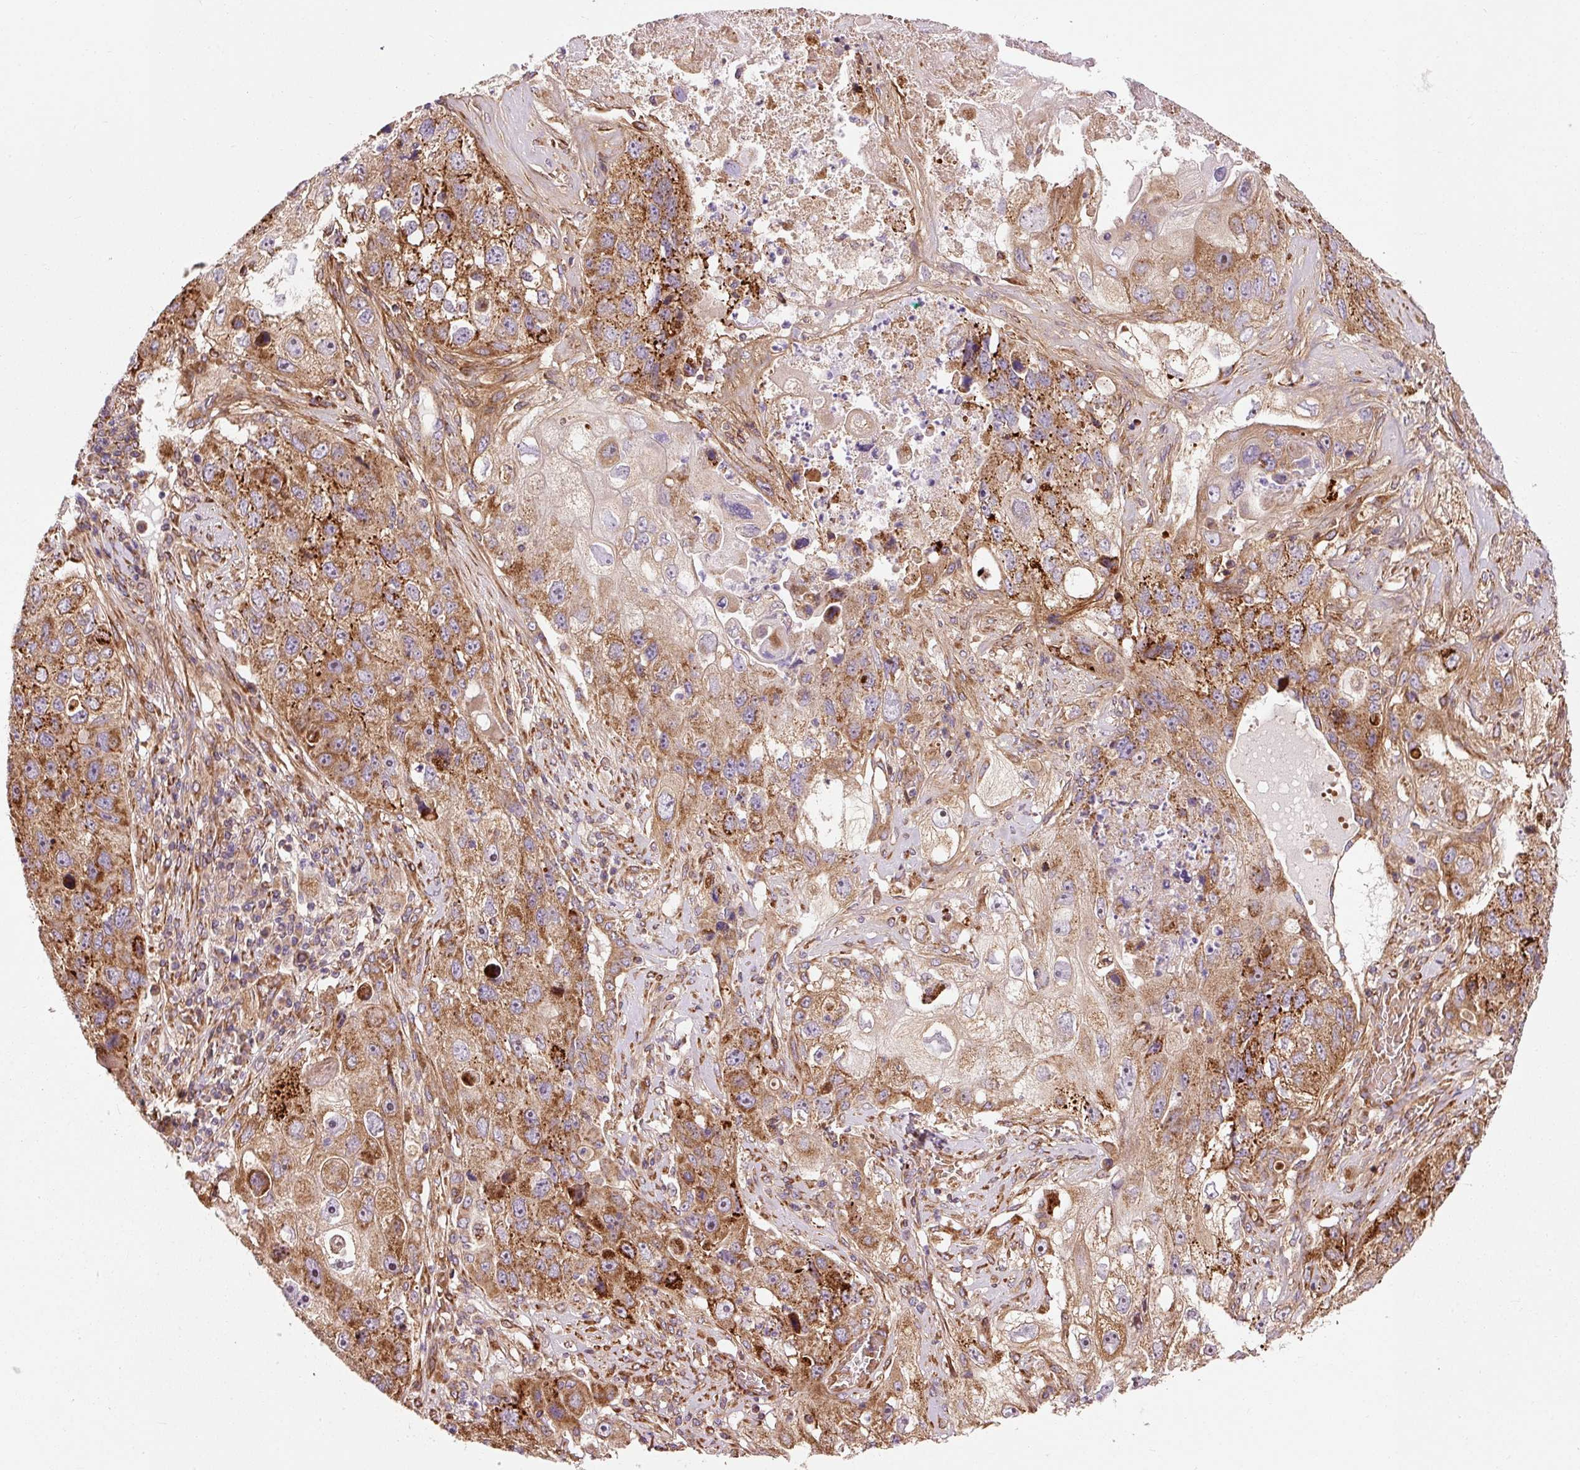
{"staining": {"intensity": "moderate", "quantity": ">75%", "location": "cytoplasmic/membranous"}, "tissue": "lung cancer", "cell_type": "Tumor cells", "image_type": "cancer", "snomed": [{"axis": "morphology", "description": "Squamous cell carcinoma, NOS"}, {"axis": "topography", "description": "Lung"}], "caption": "This micrograph displays immunohistochemistry staining of squamous cell carcinoma (lung), with medium moderate cytoplasmic/membranous expression in about >75% of tumor cells.", "gene": "ISCU", "patient": {"sex": "male", "age": 61}}